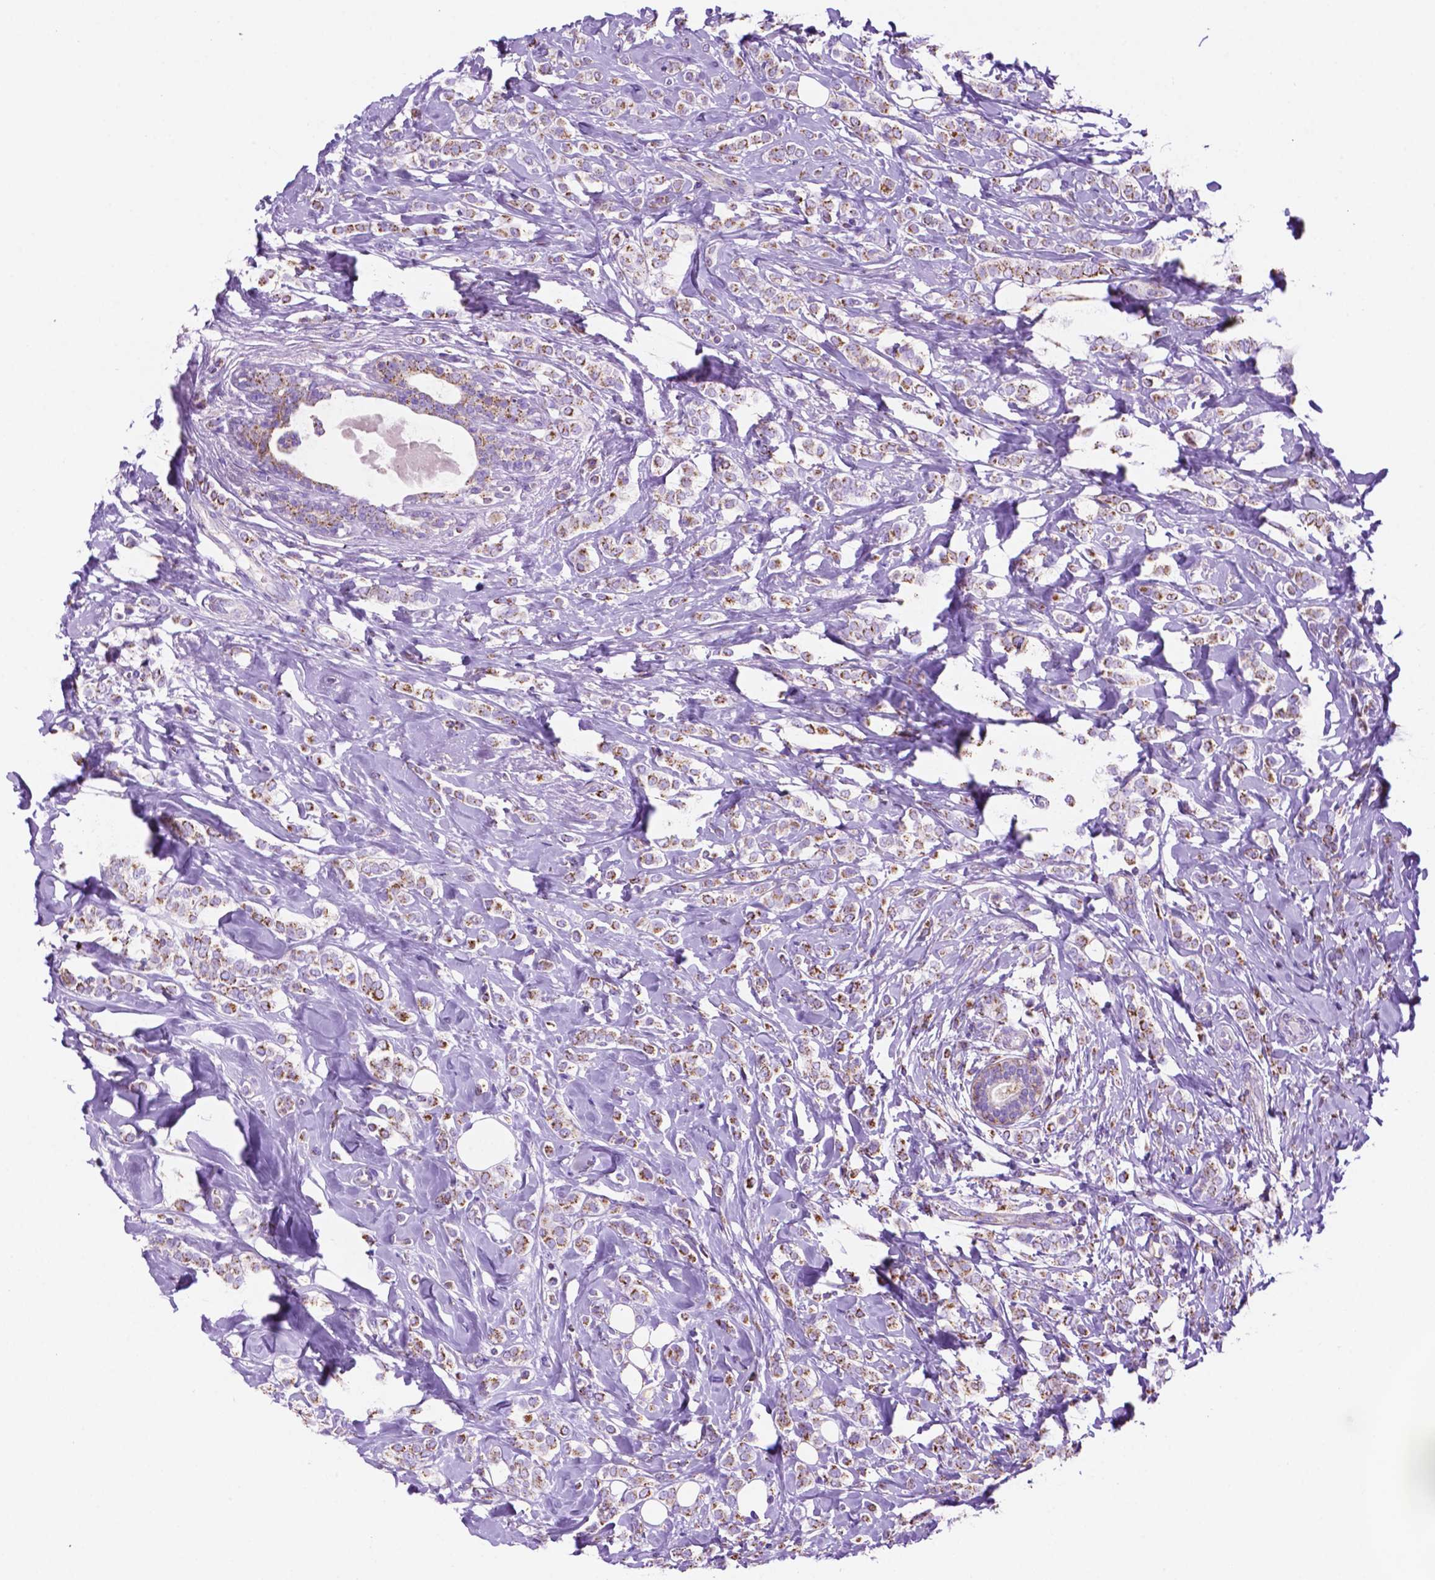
{"staining": {"intensity": "moderate", "quantity": ">75%", "location": "cytoplasmic/membranous"}, "tissue": "breast cancer", "cell_type": "Tumor cells", "image_type": "cancer", "snomed": [{"axis": "morphology", "description": "Lobular carcinoma"}, {"axis": "topography", "description": "Breast"}], "caption": "Lobular carcinoma (breast) stained with DAB (3,3'-diaminobenzidine) immunohistochemistry shows medium levels of moderate cytoplasmic/membranous expression in approximately >75% of tumor cells.", "gene": "GDPD5", "patient": {"sex": "female", "age": 49}}